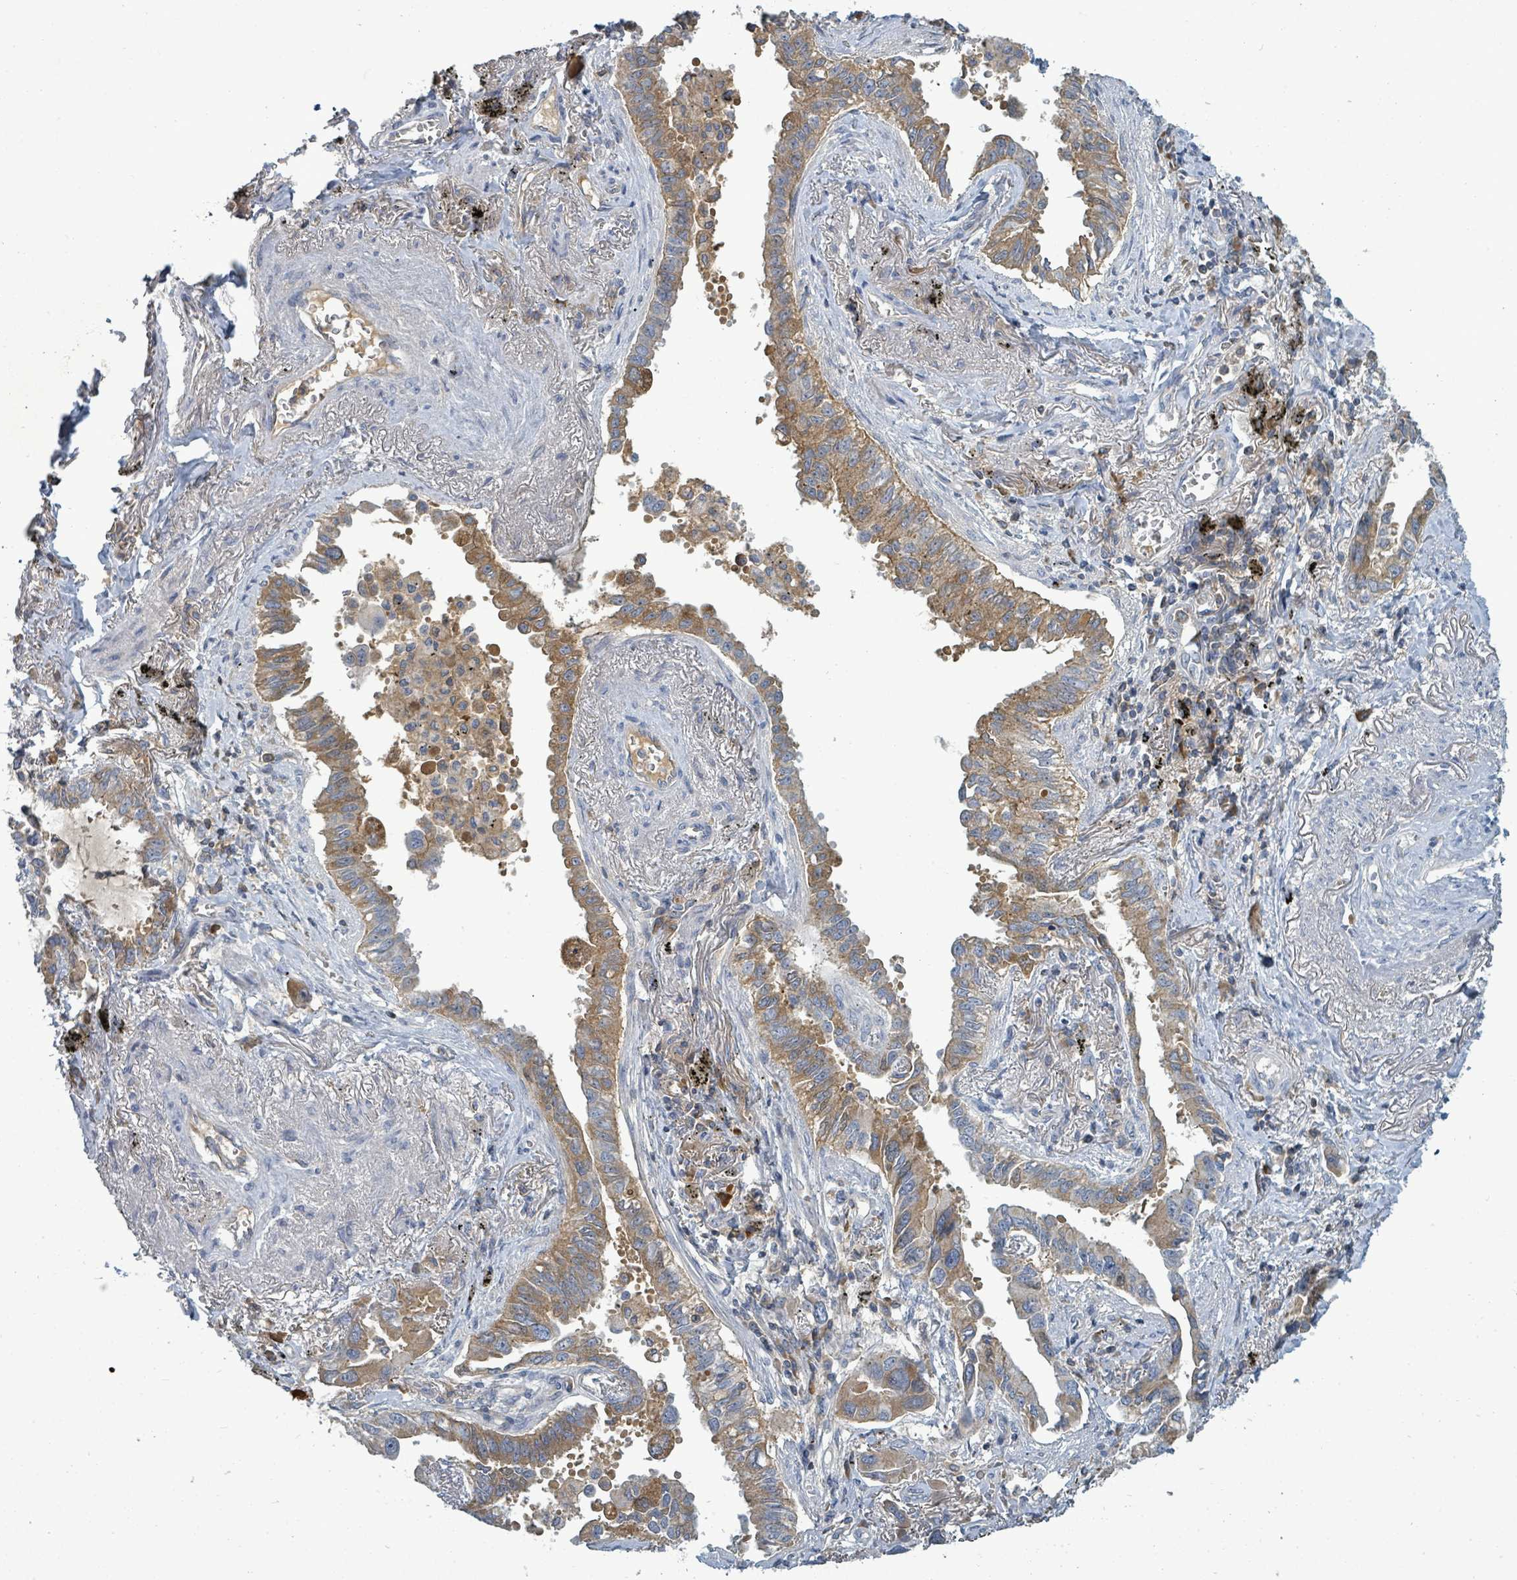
{"staining": {"intensity": "moderate", "quantity": ">75%", "location": "cytoplasmic/membranous"}, "tissue": "lung cancer", "cell_type": "Tumor cells", "image_type": "cancer", "snomed": [{"axis": "morphology", "description": "Adenocarcinoma, NOS"}, {"axis": "topography", "description": "Lung"}], "caption": "IHC (DAB) staining of human adenocarcinoma (lung) demonstrates moderate cytoplasmic/membranous protein staining in approximately >75% of tumor cells. (brown staining indicates protein expression, while blue staining denotes nuclei).", "gene": "SLC25A23", "patient": {"sex": "male", "age": 67}}